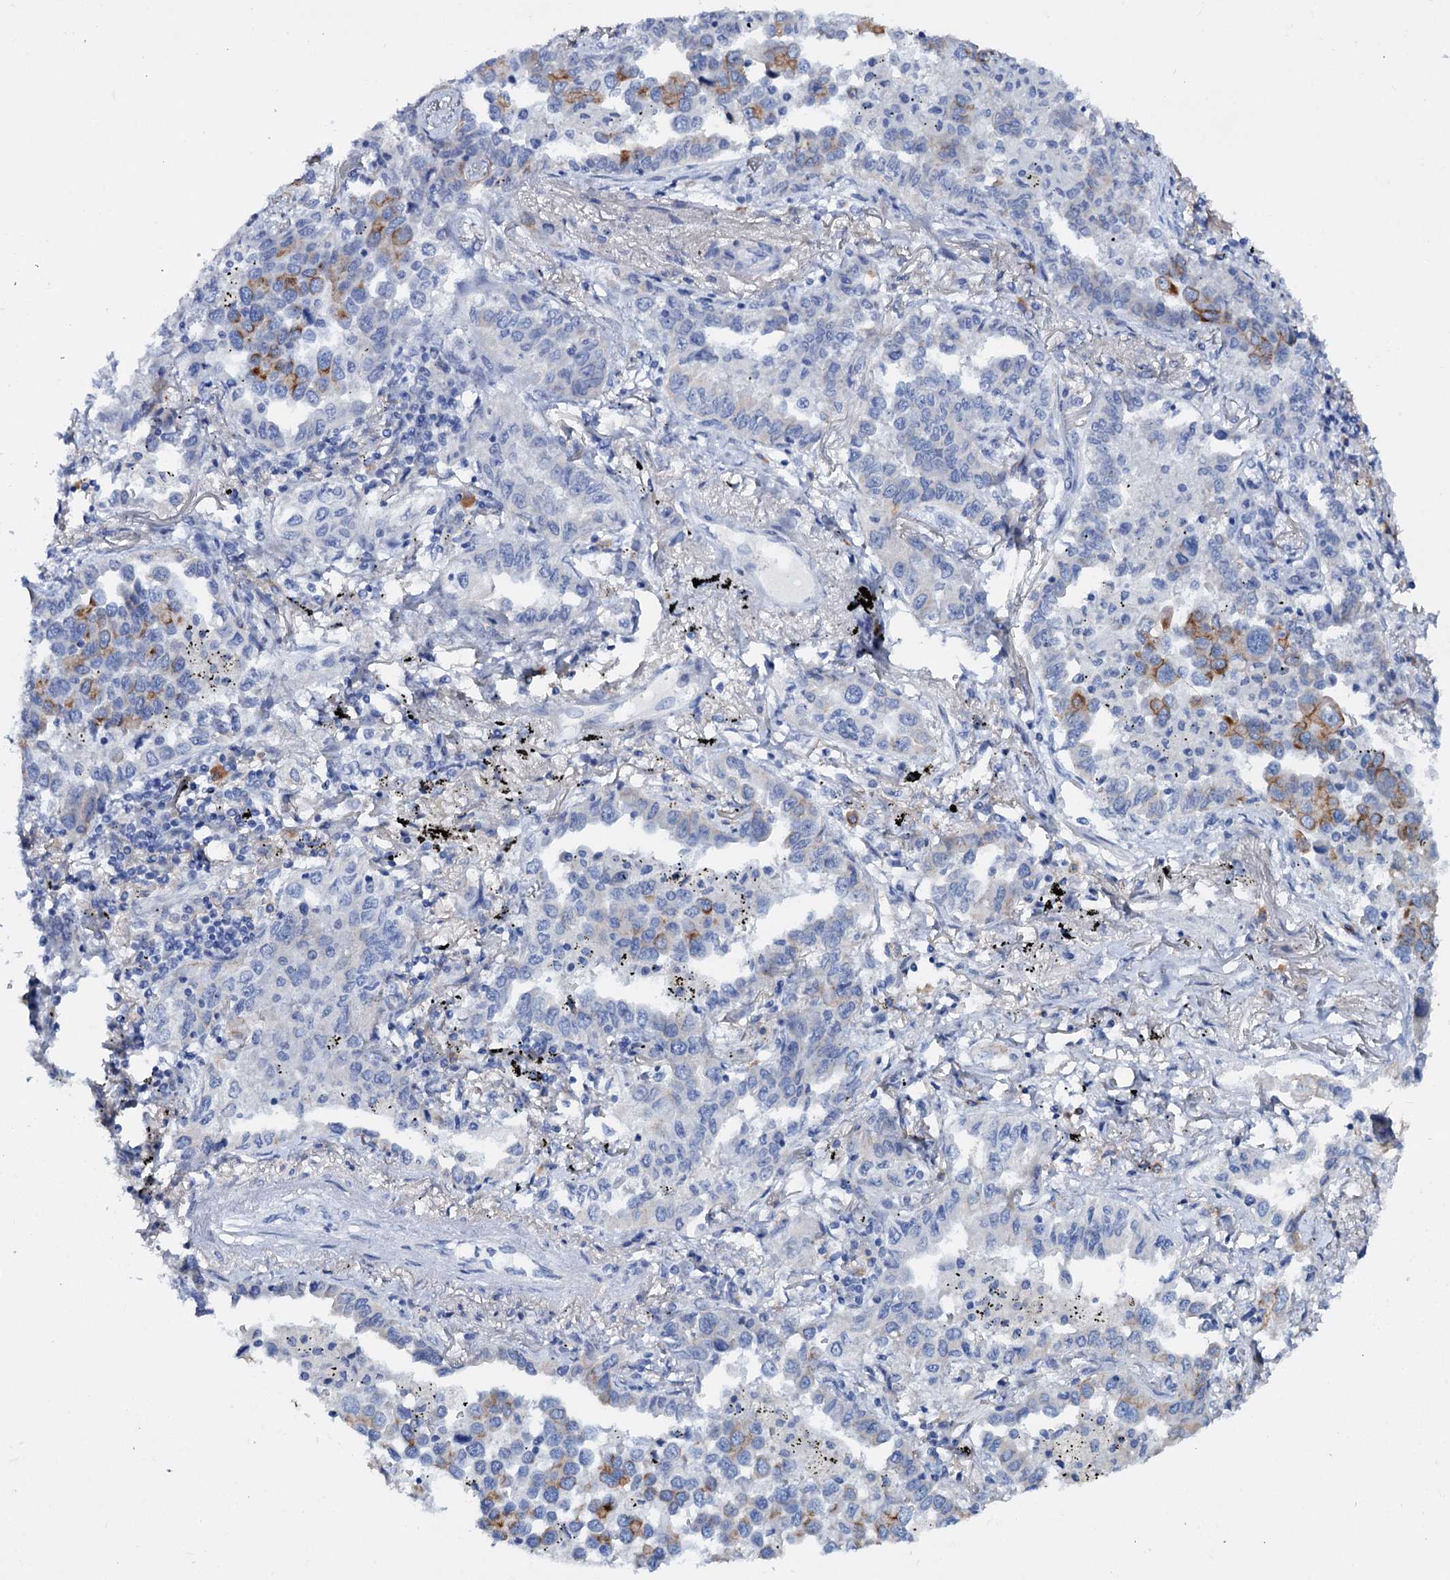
{"staining": {"intensity": "moderate", "quantity": "<25%", "location": "cytoplasmic/membranous"}, "tissue": "lung cancer", "cell_type": "Tumor cells", "image_type": "cancer", "snomed": [{"axis": "morphology", "description": "Adenocarcinoma, NOS"}, {"axis": "topography", "description": "Lung"}], "caption": "There is low levels of moderate cytoplasmic/membranous staining in tumor cells of adenocarcinoma (lung), as demonstrated by immunohistochemical staining (brown color).", "gene": "FAAP20", "patient": {"sex": "male", "age": 67}}